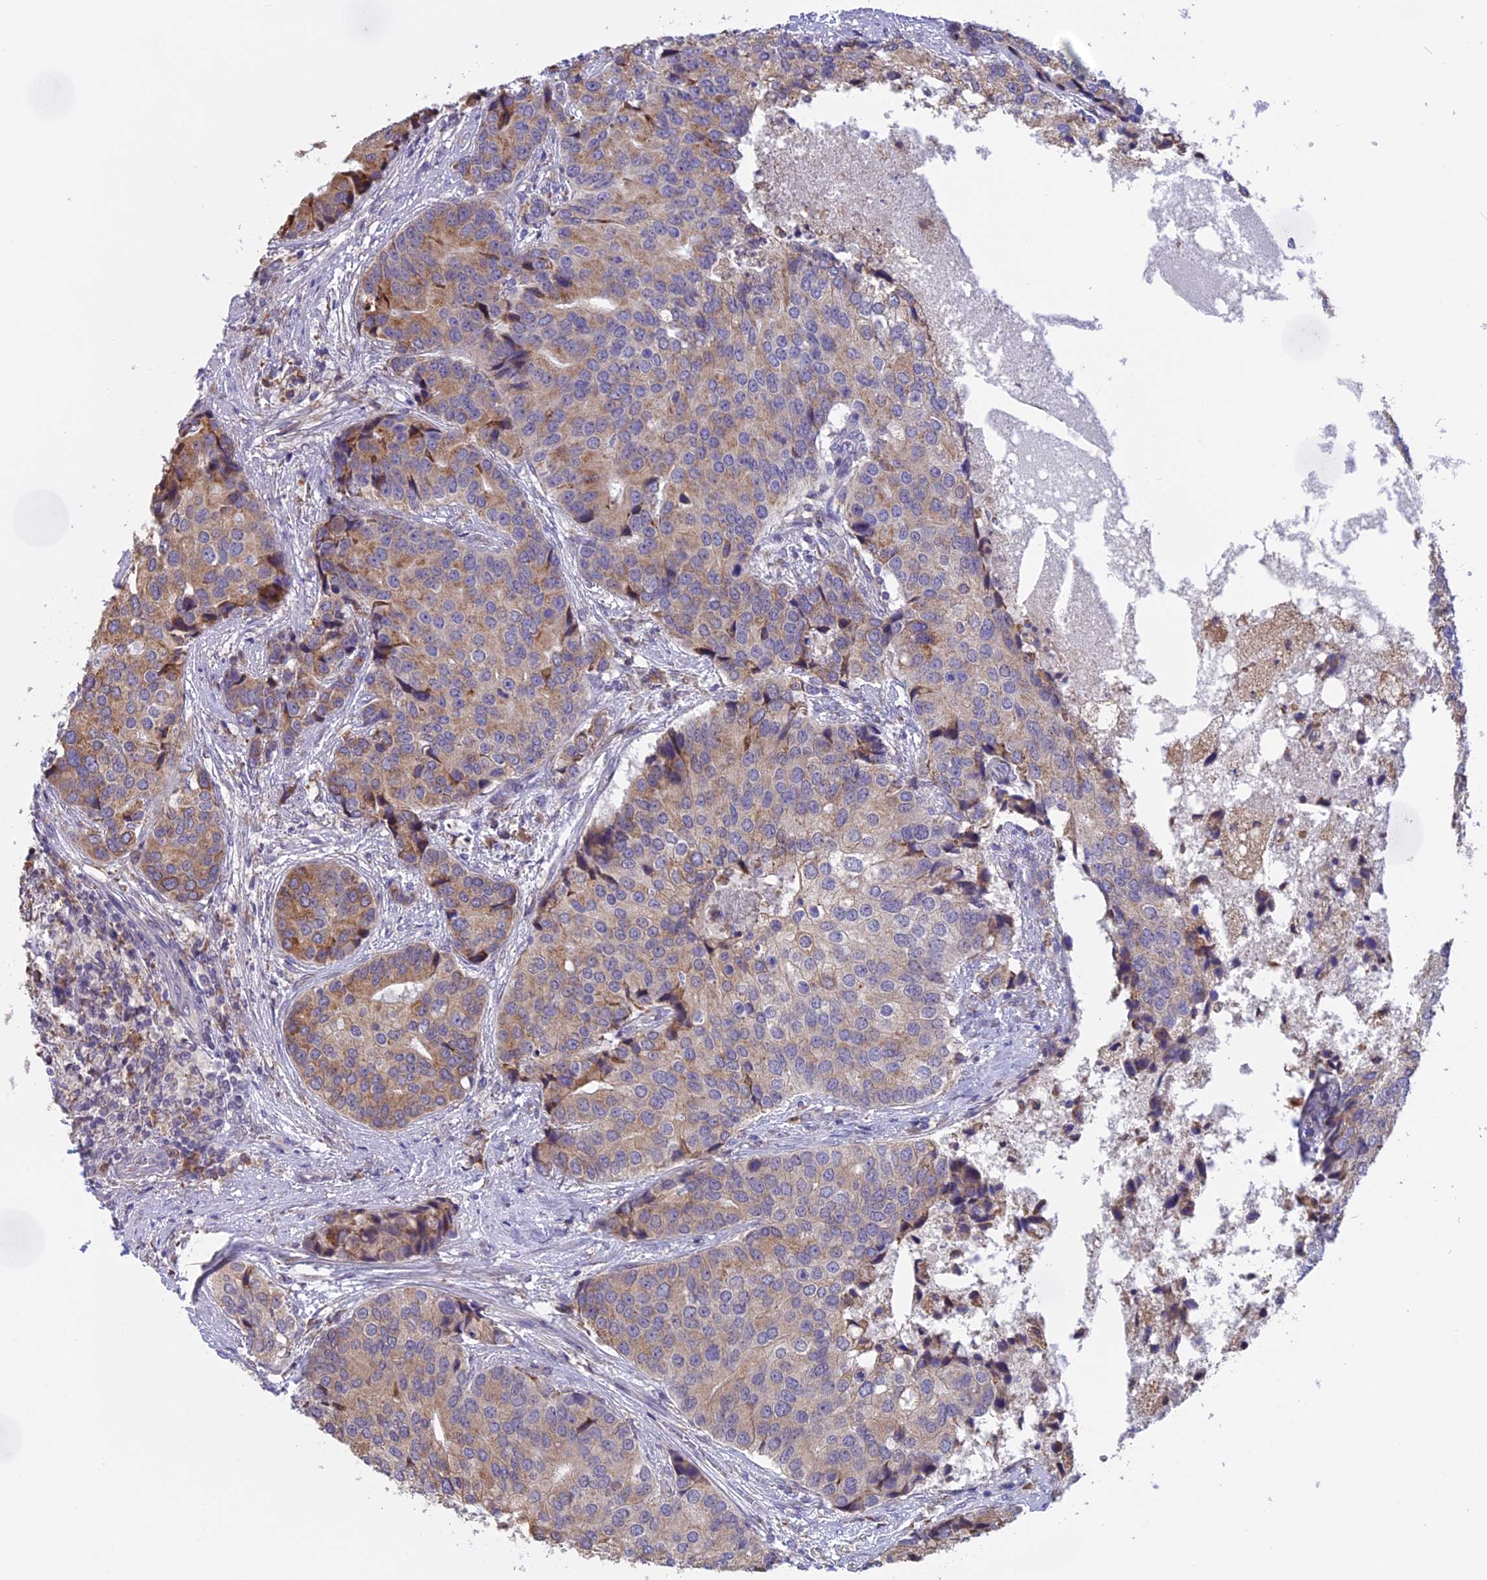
{"staining": {"intensity": "moderate", "quantity": "<25%", "location": "cytoplasmic/membranous"}, "tissue": "prostate cancer", "cell_type": "Tumor cells", "image_type": "cancer", "snomed": [{"axis": "morphology", "description": "Adenocarcinoma, High grade"}, {"axis": "topography", "description": "Prostate"}], "caption": "Immunohistochemistry of human prostate cancer (high-grade adenocarcinoma) displays low levels of moderate cytoplasmic/membranous expression in about <25% of tumor cells.", "gene": "DMRTA2", "patient": {"sex": "male", "age": 62}}